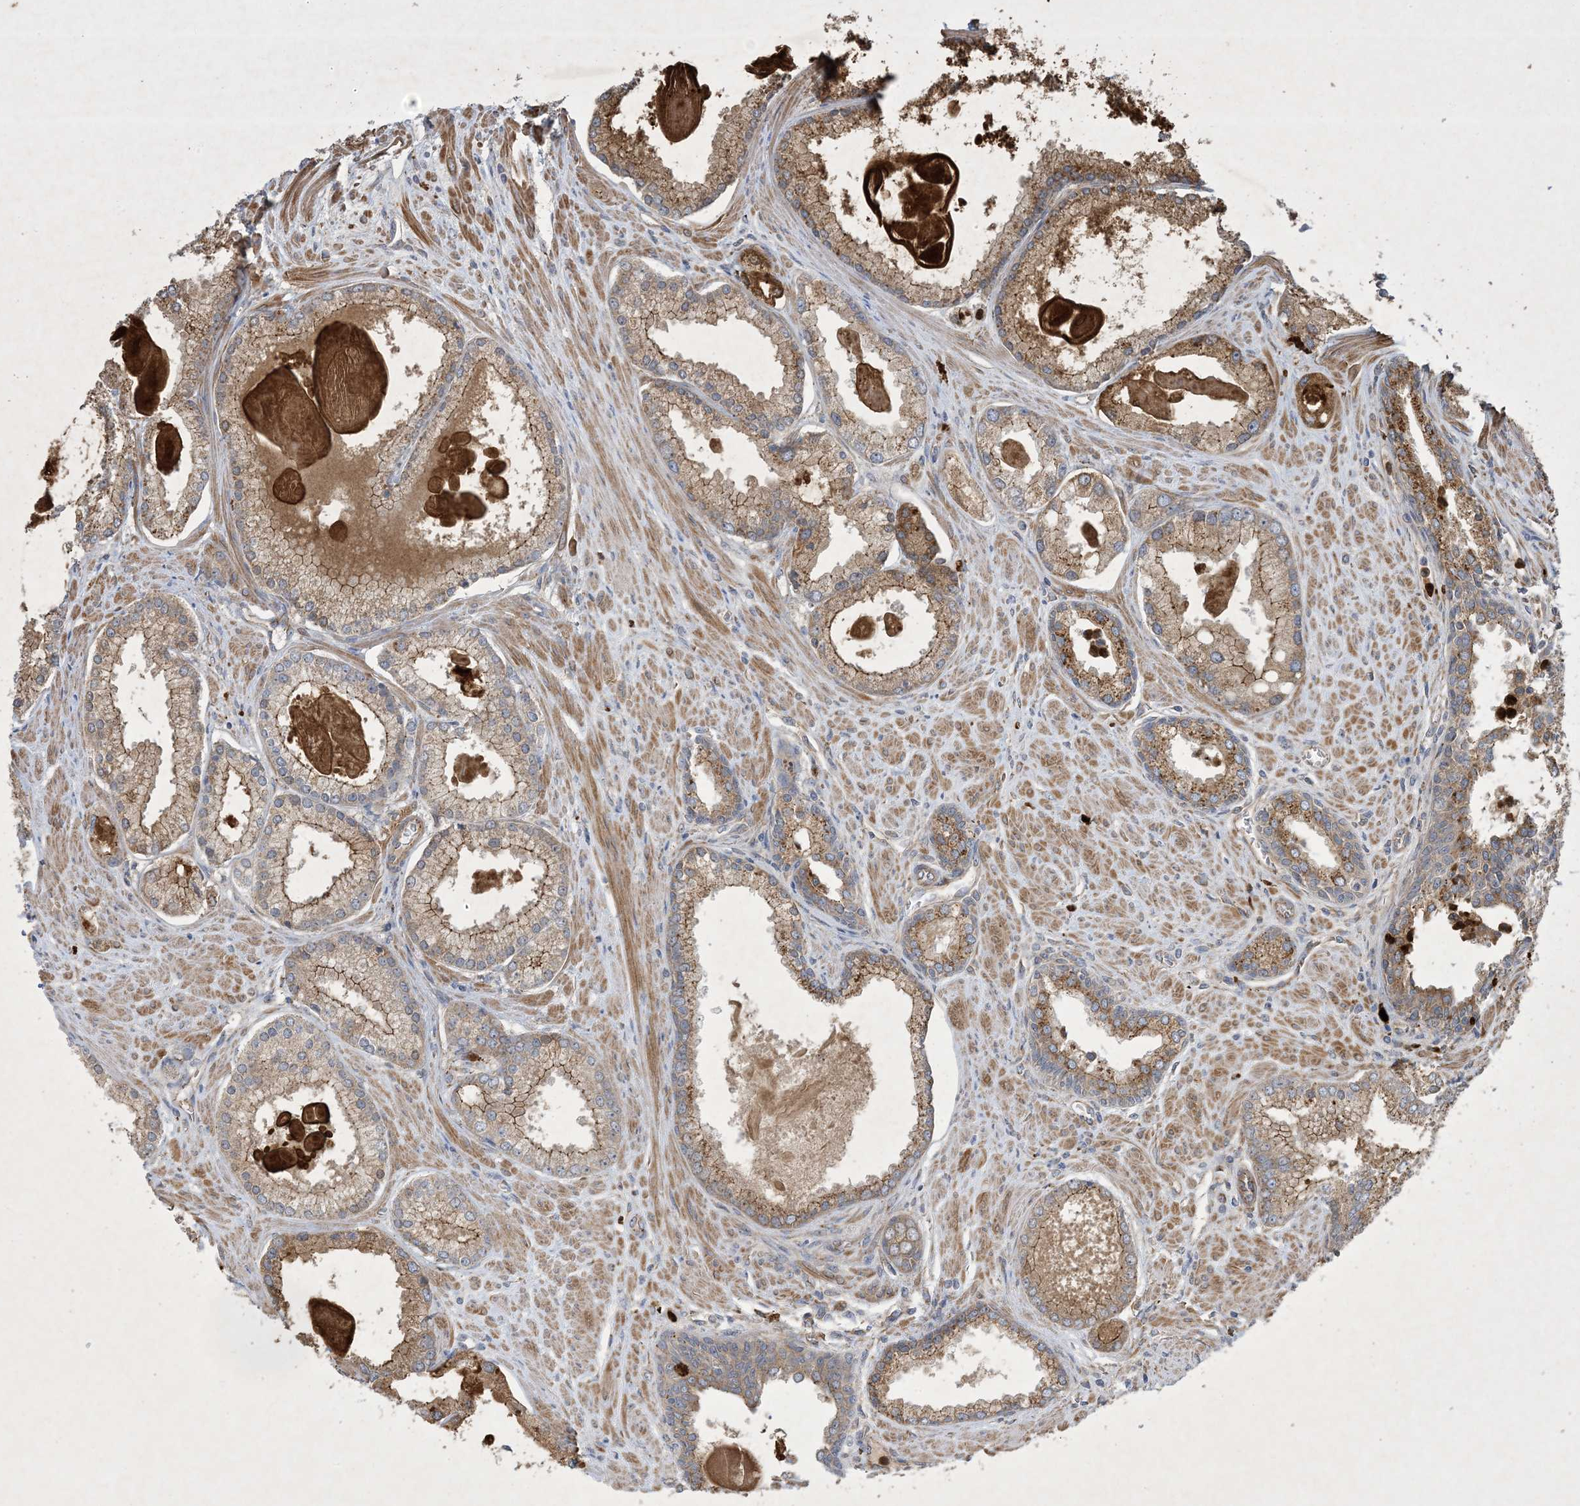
{"staining": {"intensity": "moderate", "quantity": "25%-75%", "location": "cytoplasmic/membranous"}, "tissue": "prostate cancer", "cell_type": "Tumor cells", "image_type": "cancer", "snomed": [{"axis": "morphology", "description": "Adenocarcinoma, Low grade"}, {"axis": "topography", "description": "Prostate"}], "caption": "High-power microscopy captured an immunohistochemistry histopathology image of adenocarcinoma (low-grade) (prostate), revealing moderate cytoplasmic/membranous staining in about 25%-75% of tumor cells.", "gene": "OTOP1", "patient": {"sex": "male", "age": 54}}